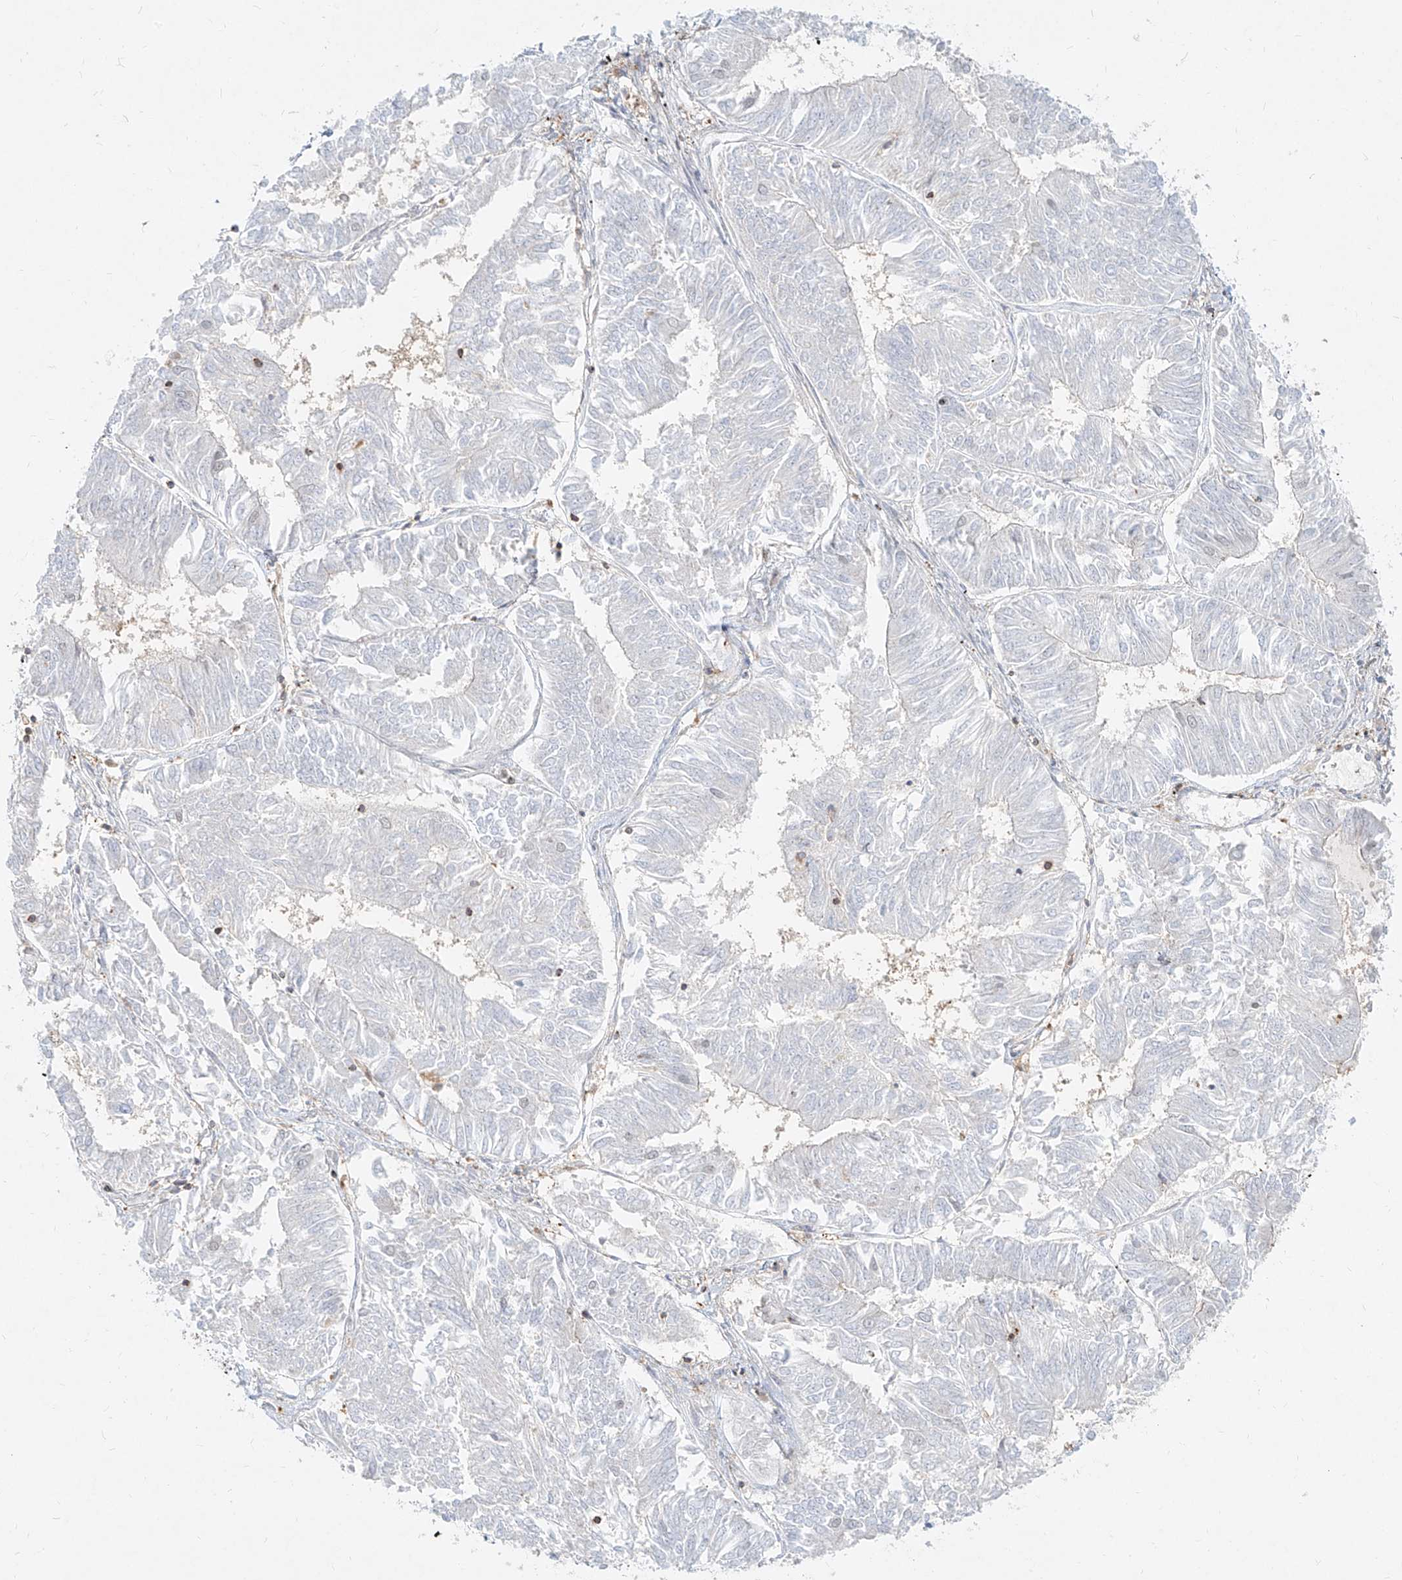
{"staining": {"intensity": "negative", "quantity": "none", "location": "none"}, "tissue": "endometrial cancer", "cell_type": "Tumor cells", "image_type": "cancer", "snomed": [{"axis": "morphology", "description": "Adenocarcinoma, NOS"}, {"axis": "topography", "description": "Endometrium"}], "caption": "Tumor cells are negative for brown protein staining in adenocarcinoma (endometrial). (DAB (3,3'-diaminobenzidine) immunohistochemistry (IHC) with hematoxylin counter stain).", "gene": "SLC2A12", "patient": {"sex": "female", "age": 58}}